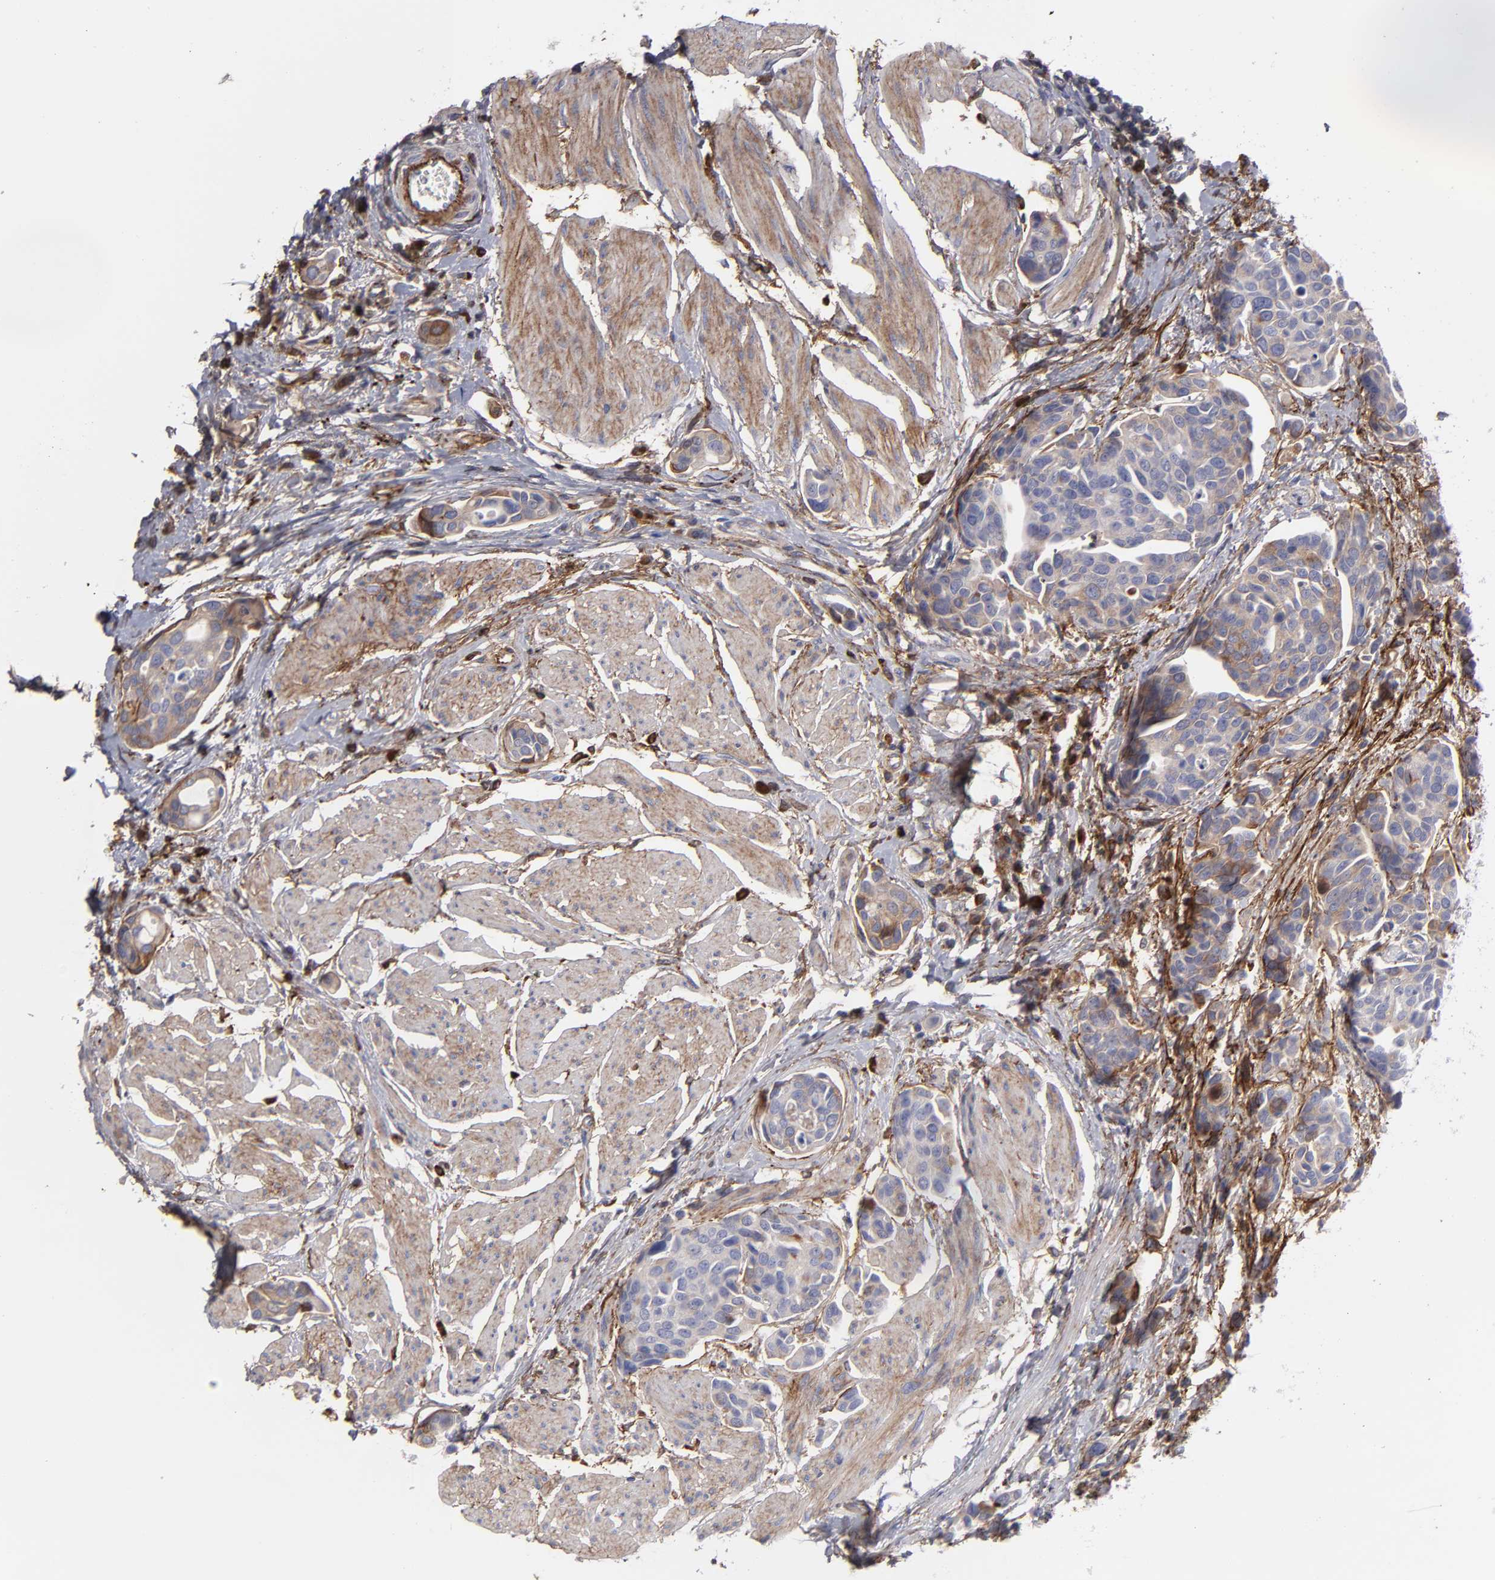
{"staining": {"intensity": "weak", "quantity": "<25%", "location": "cytoplasmic/membranous"}, "tissue": "urothelial cancer", "cell_type": "Tumor cells", "image_type": "cancer", "snomed": [{"axis": "morphology", "description": "Urothelial carcinoma, High grade"}, {"axis": "topography", "description": "Urinary bladder"}], "caption": "An immunohistochemistry micrograph of urothelial cancer is shown. There is no staining in tumor cells of urothelial cancer.", "gene": "FBLN1", "patient": {"sex": "male", "age": 78}}